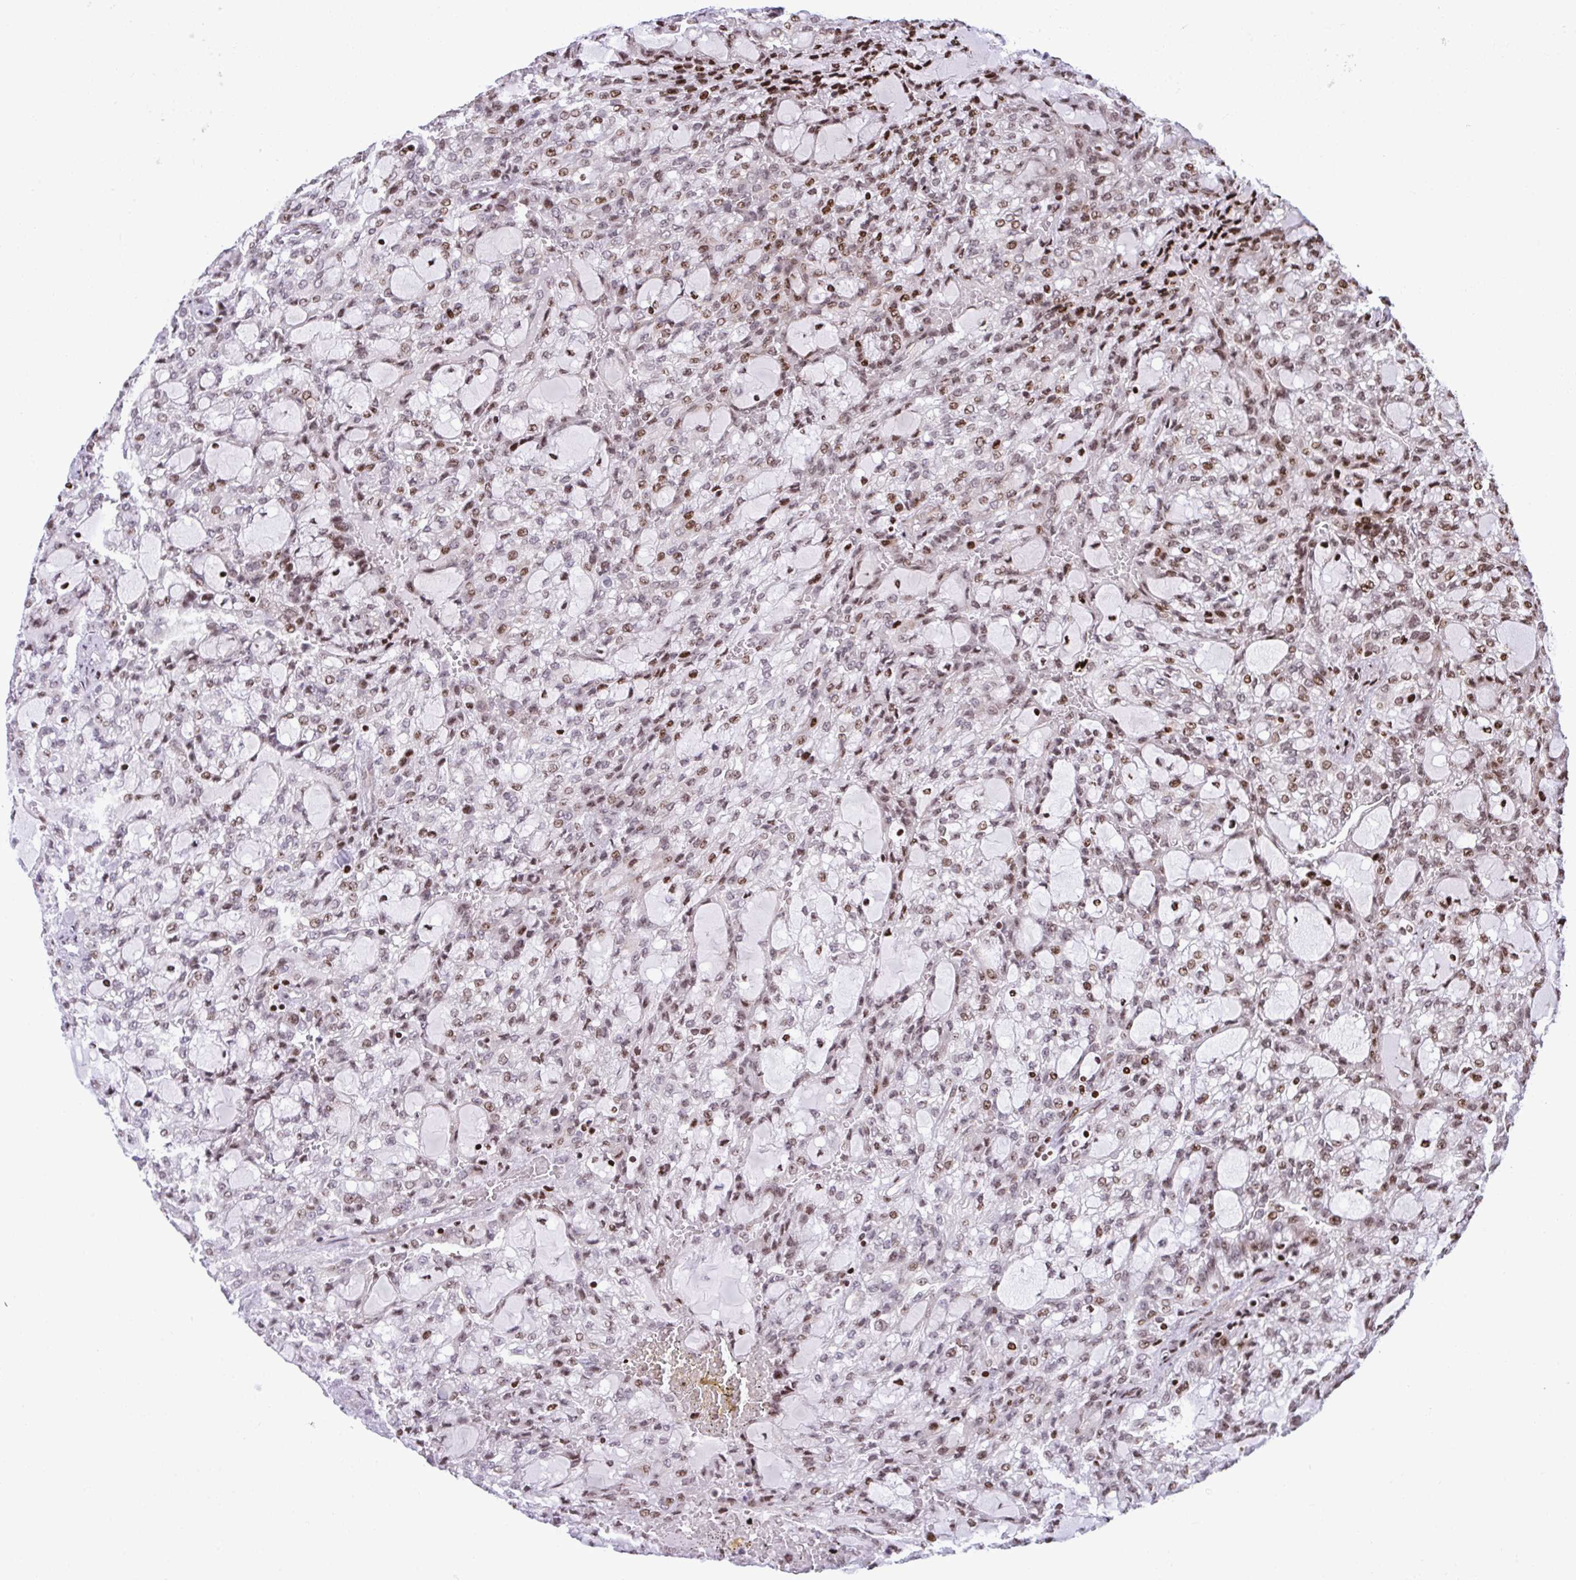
{"staining": {"intensity": "moderate", "quantity": "25%-75%", "location": "nuclear"}, "tissue": "renal cancer", "cell_type": "Tumor cells", "image_type": "cancer", "snomed": [{"axis": "morphology", "description": "Adenocarcinoma, NOS"}, {"axis": "topography", "description": "Kidney"}], "caption": "Protein analysis of renal cancer (adenocarcinoma) tissue displays moderate nuclear expression in approximately 25%-75% of tumor cells.", "gene": "RAPGEF5", "patient": {"sex": "male", "age": 63}}